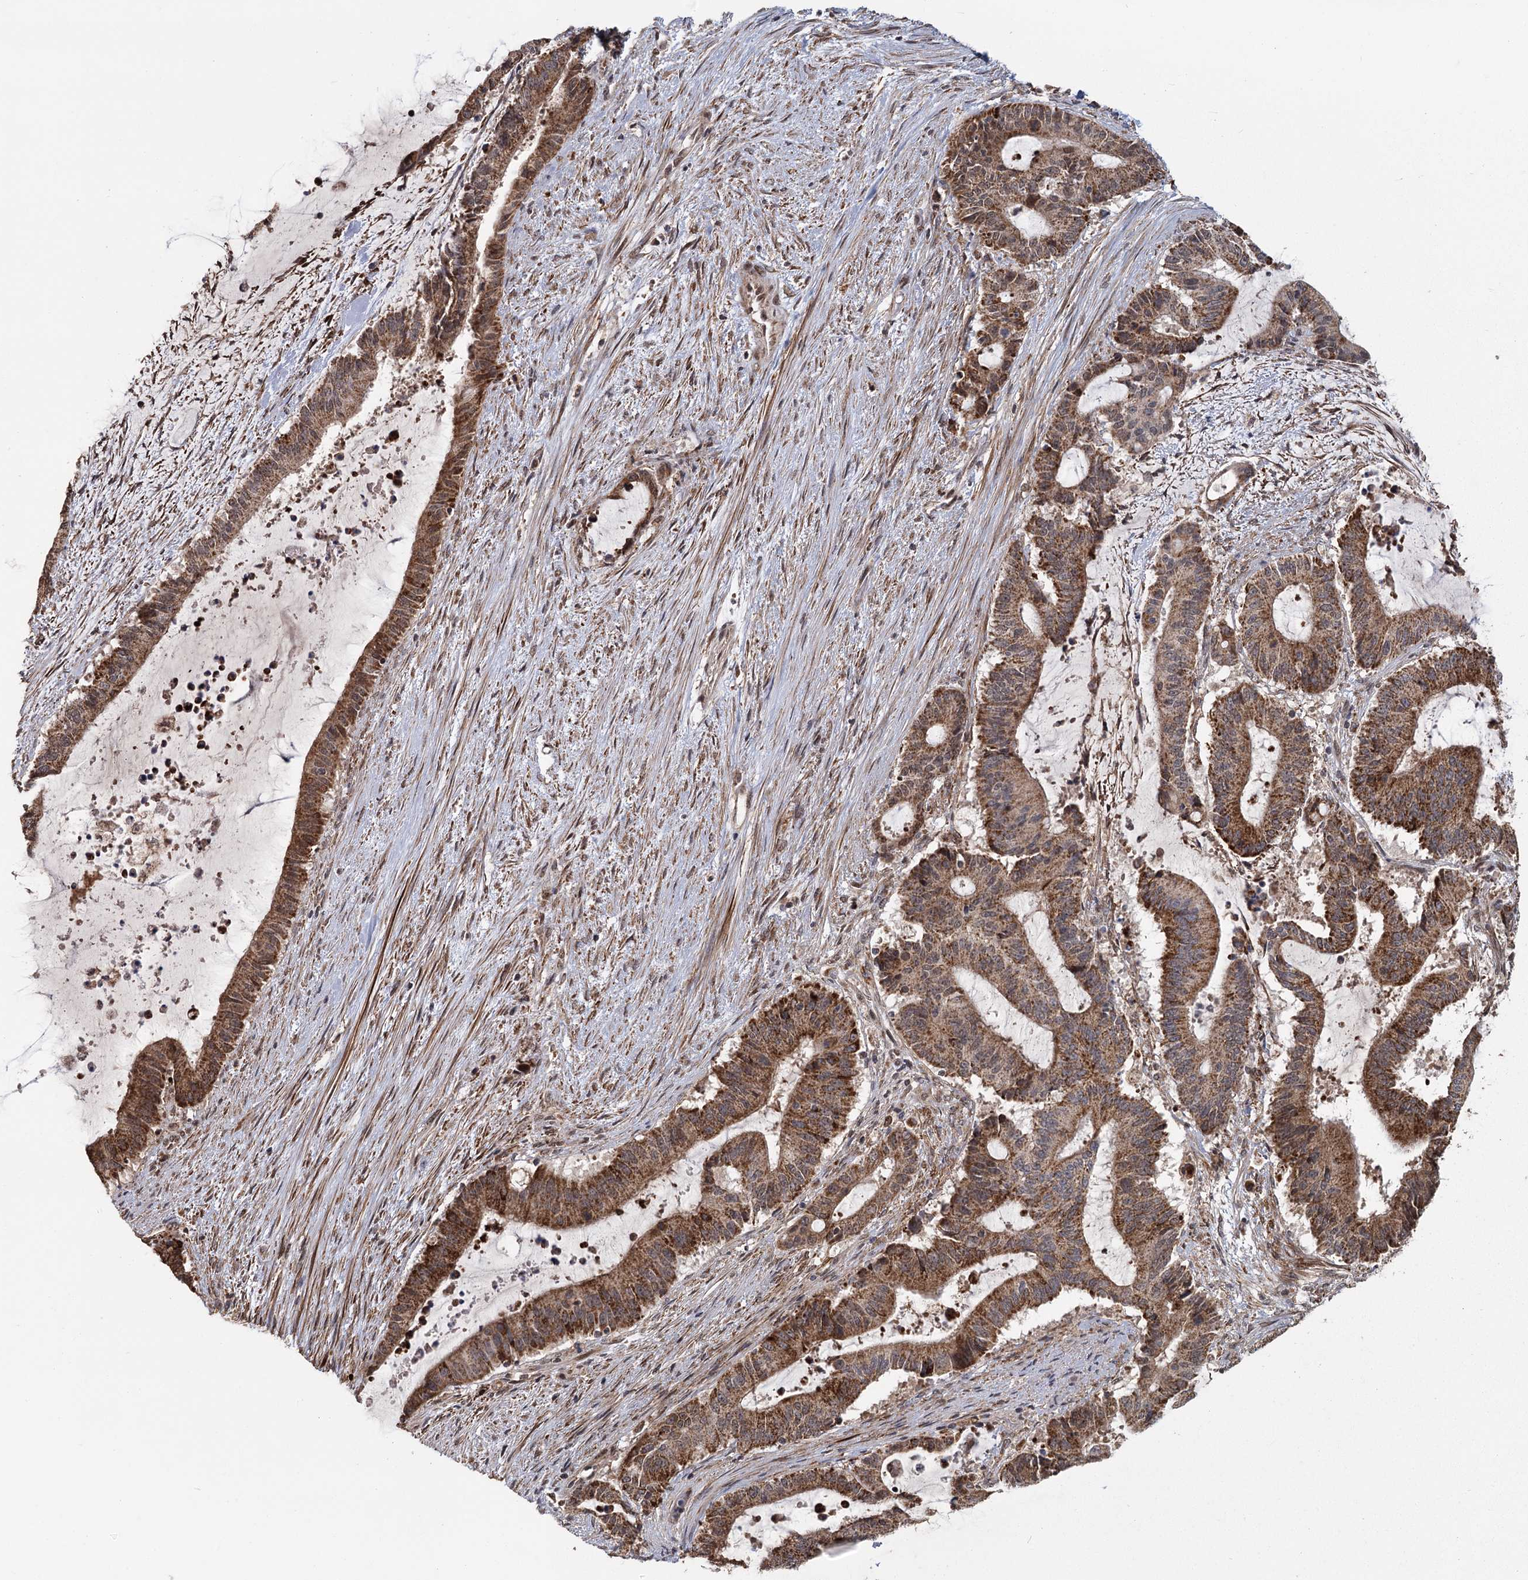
{"staining": {"intensity": "strong", "quantity": ">75%", "location": "cytoplasmic/membranous"}, "tissue": "liver cancer", "cell_type": "Tumor cells", "image_type": "cancer", "snomed": [{"axis": "morphology", "description": "Normal tissue, NOS"}, {"axis": "morphology", "description": "Cholangiocarcinoma"}, {"axis": "topography", "description": "Liver"}, {"axis": "topography", "description": "Peripheral nerve tissue"}], "caption": "An image of human liver cholangiocarcinoma stained for a protein reveals strong cytoplasmic/membranous brown staining in tumor cells. (Brightfield microscopy of DAB IHC at high magnification).", "gene": "ZCCHC24", "patient": {"sex": "female", "age": 73}}